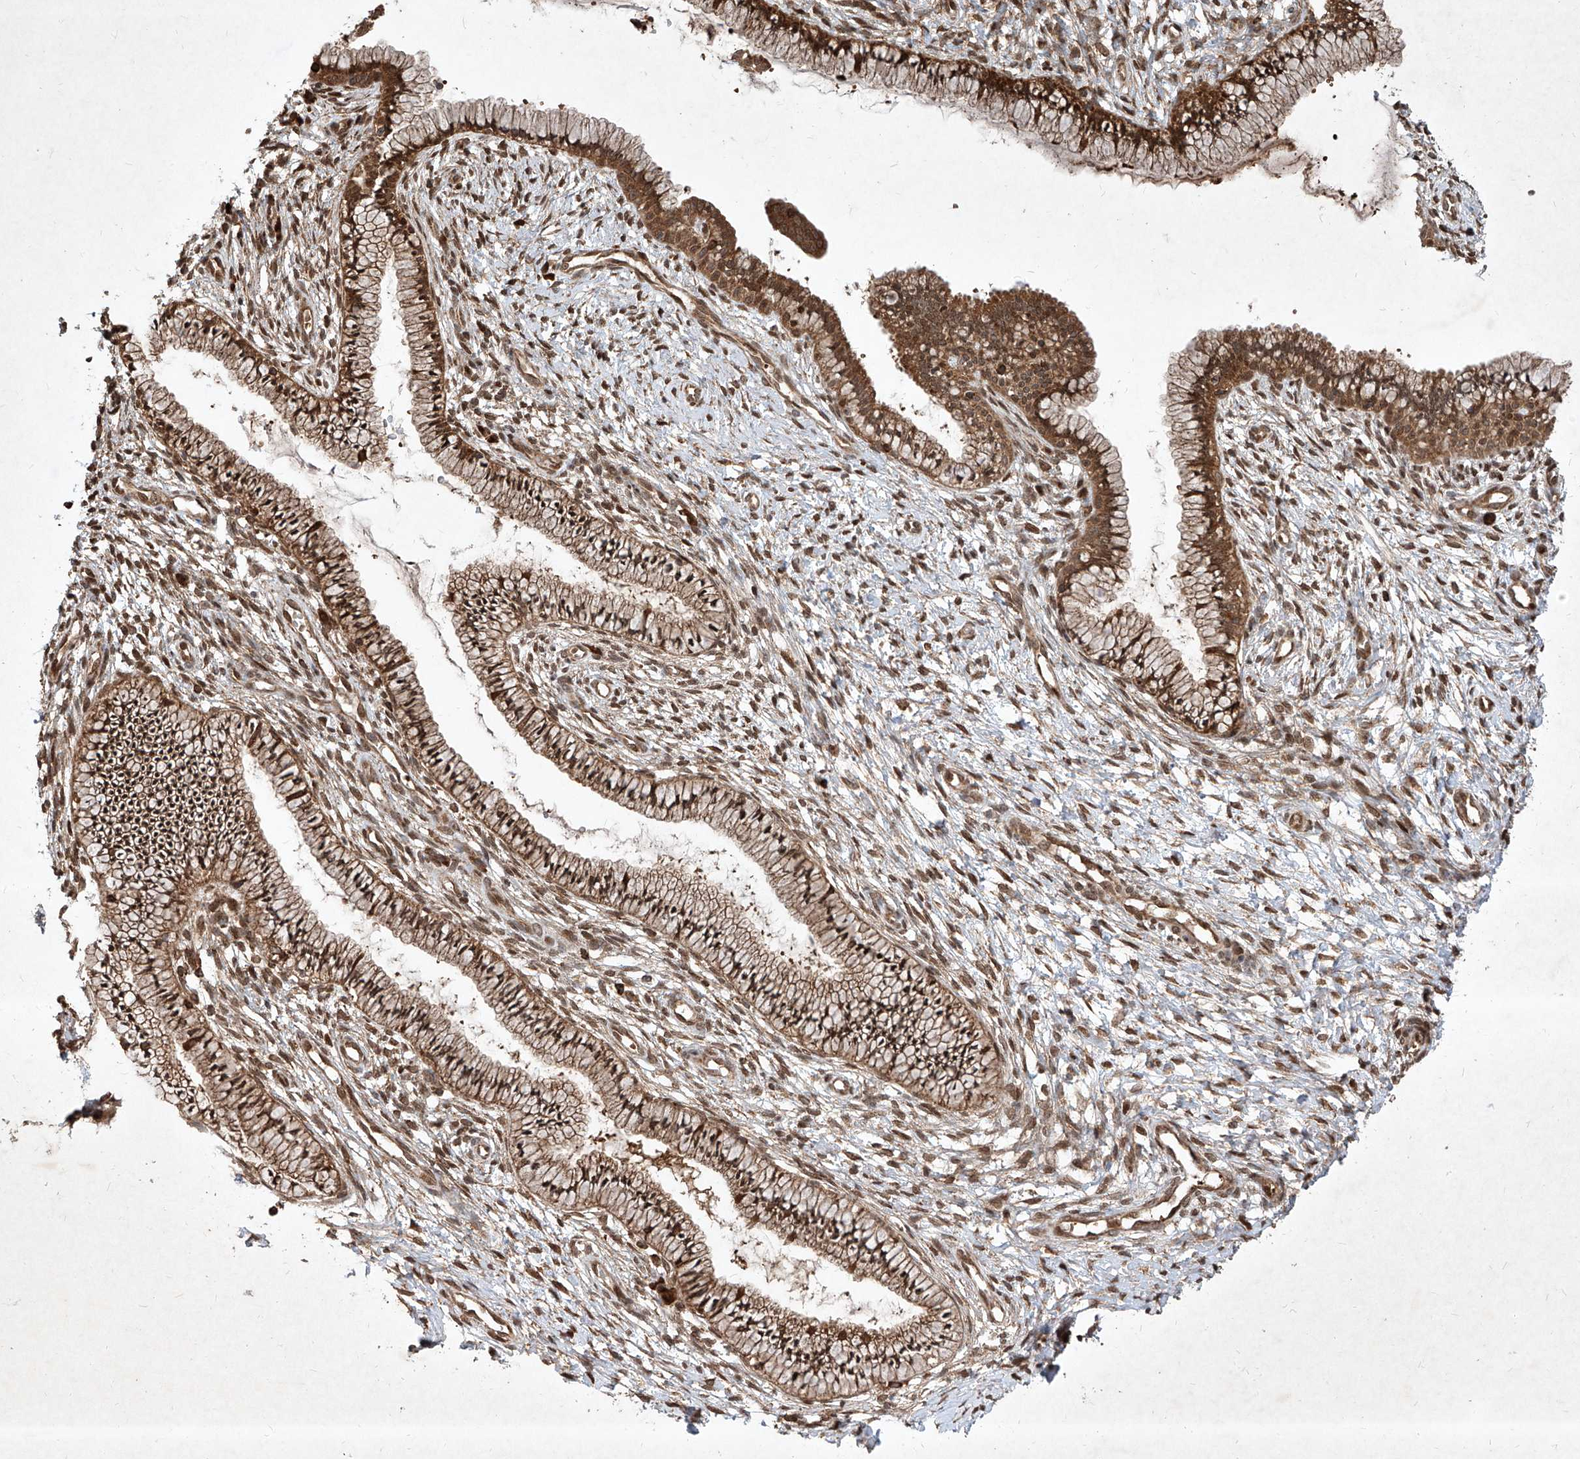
{"staining": {"intensity": "moderate", "quantity": ">75%", "location": "cytoplasmic/membranous,nuclear"}, "tissue": "cervix", "cell_type": "Glandular cells", "image_type": "normal", "snomed": [{"axis": "morphology", "description": "Normal tissue, NOS"}, {"axis": "topography", "description": "Cervix"}], "caption": "This image demonstrates immunohistochemistry (IHC) staining of normal human cervix, with medium moderate cytoplasmic/membranous,nuclear positivity in approximately >75% of glandular cells.", "gene": "MAGED2", "patient": {"sex": "female", "age": 36}}